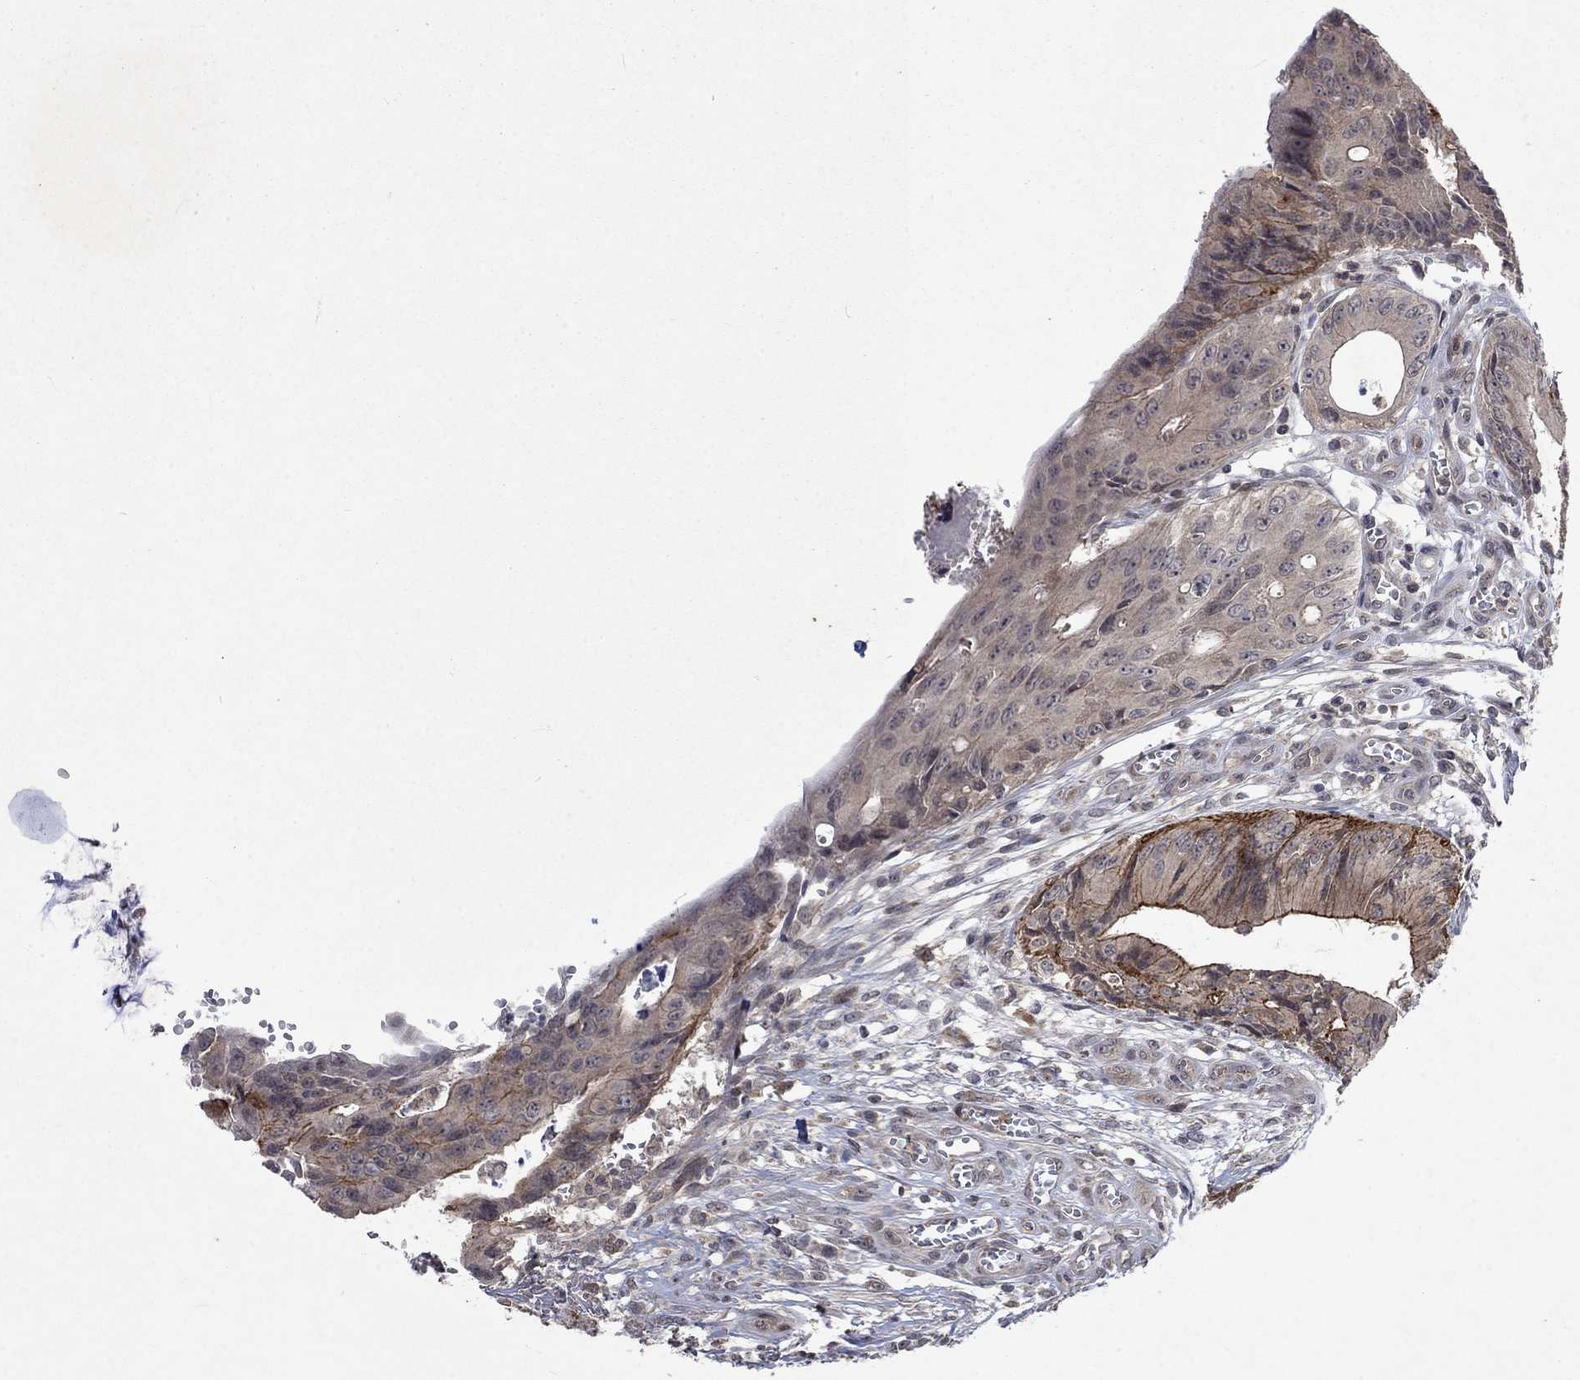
{"staining": {"intensity": "moderate", "quantity": "25%-75%", "location": "cytoplasmic/membranous"}, "tissue": "colorectal cancer", "cell_type": "Tumor cells", "image_type": "cancer", "snomed": [{"axis": "morphology", "description": "Normal tissue, NOS"}, {"axis": "morphology", "description": "Adenocarcinoma, NOS"}, {"axis": "topography", "description": "Colon"}], "caption": "Colorectal cancer (adenocarcinoma) stained with a protein marker shows moderate staining in tumor cells.", "gene": "PPP1R9A", "patient": {"sex": "male", "age": 65}}